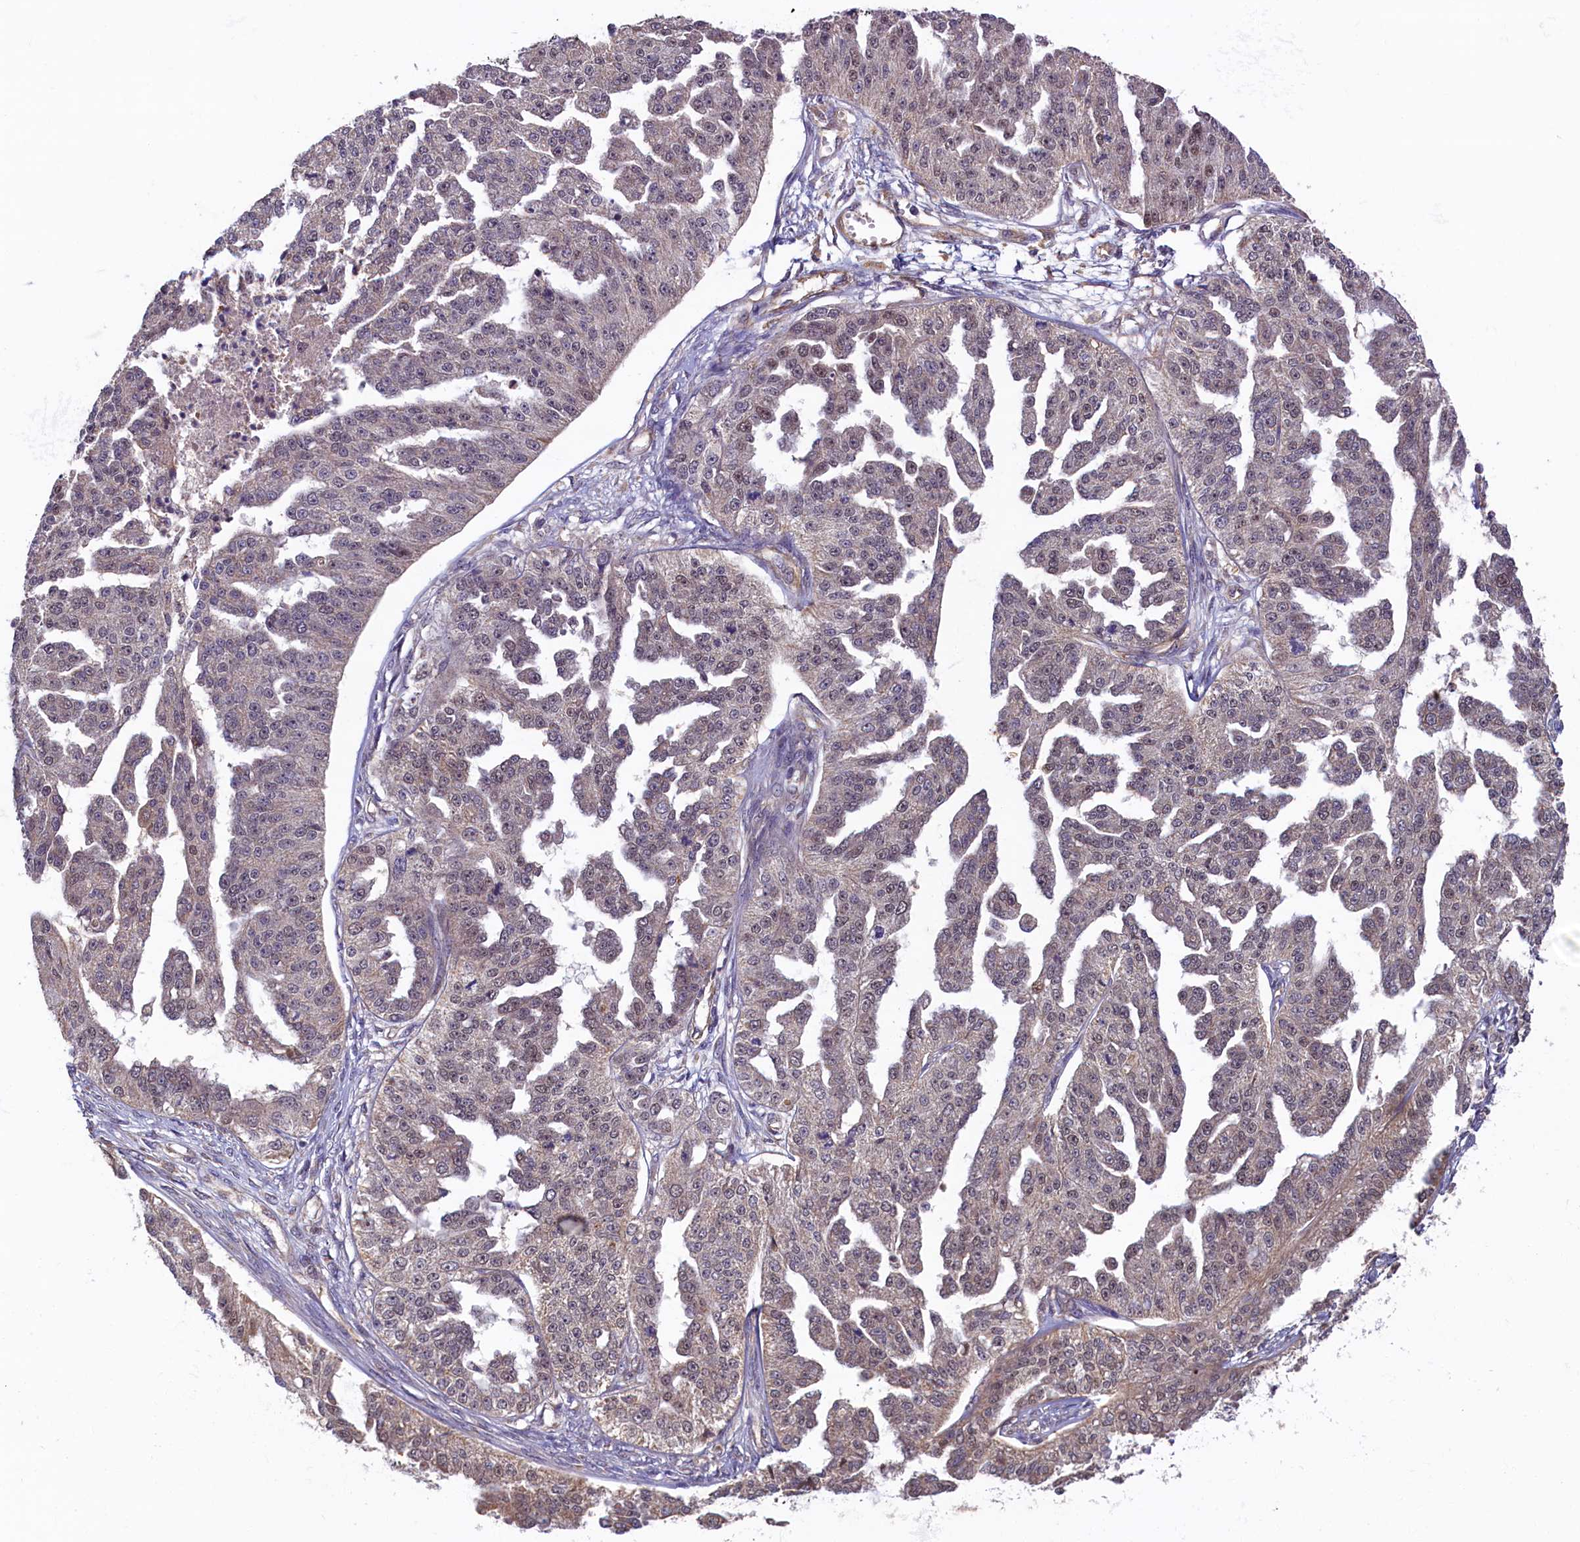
{"staining": {"intensity": "weak", "quantity": "<25%", "location": "nuclear"}, "tissue": "ovarian cancer", "cell_type": "Tumor cells", "image_type": "cancer", "snomed": [{"axis": "morphology", "description": "Cystadenocarcinoma, serous, NOS"}, {"axis": "topography", "description": "Ovary"}], "caption": "Tumor cells show no significant expression in ovarian cancer.", "gene": "STX12", "patient": {"sex": "female", "age": 58}}